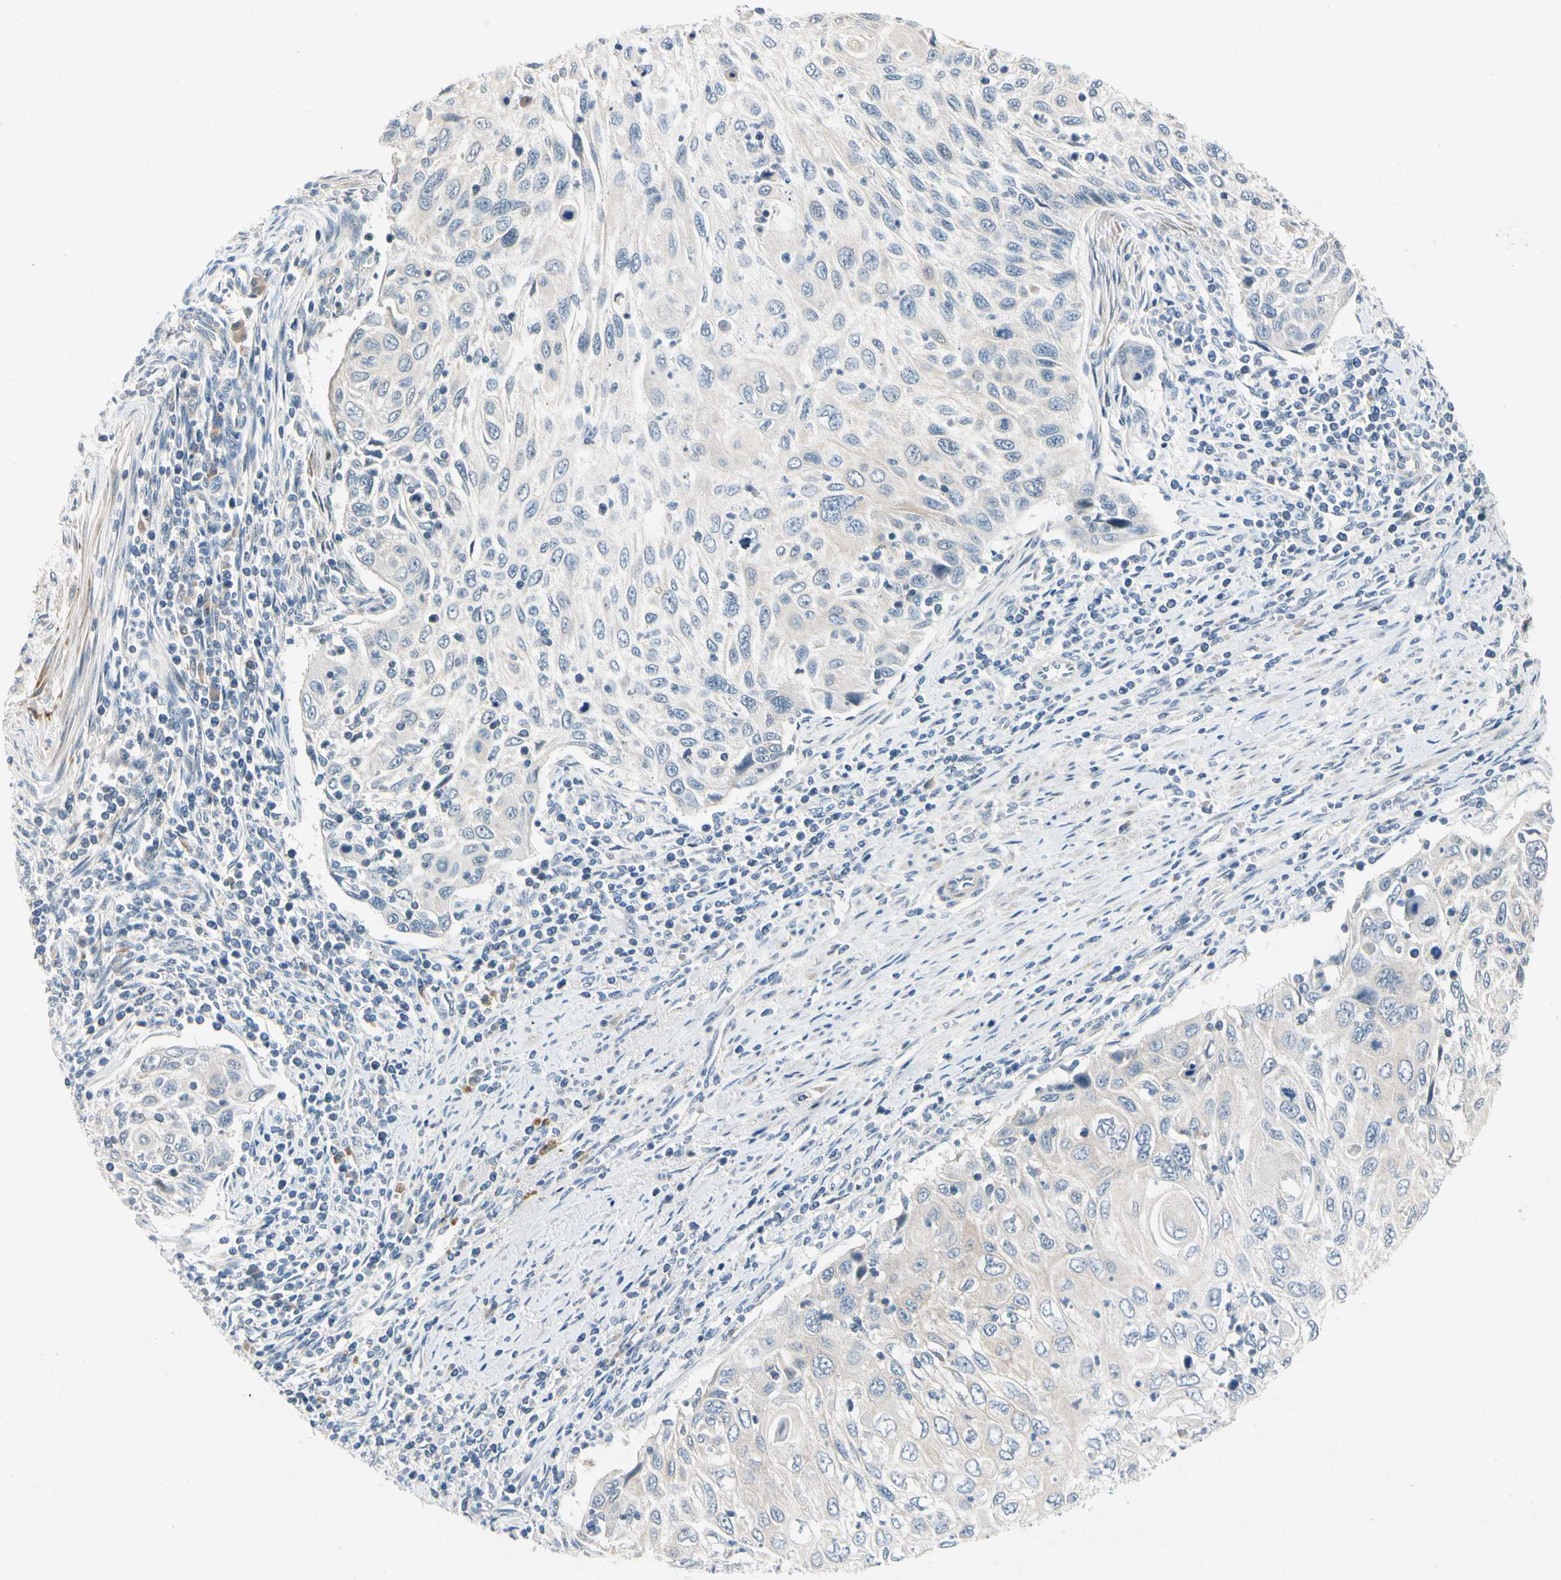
{"staining": {"intensity": "negative", "quantity": "none", "location": "none"}, "tissue": "cervical cancer", "cell_type": "Tumor cells", "image_type": "cancer", "snomed": [{"axis": "morphology", "description": "Squamous cell carcinoma, NOS"}, {"axis": "topography", "description": "Cervix"}], "caption": "Tumor cells are negative for brown protein staining in squamous cell carcinoma (cervical).", "gene": "SLC27A6", "patient": {"sex": "female", "age": 70}}